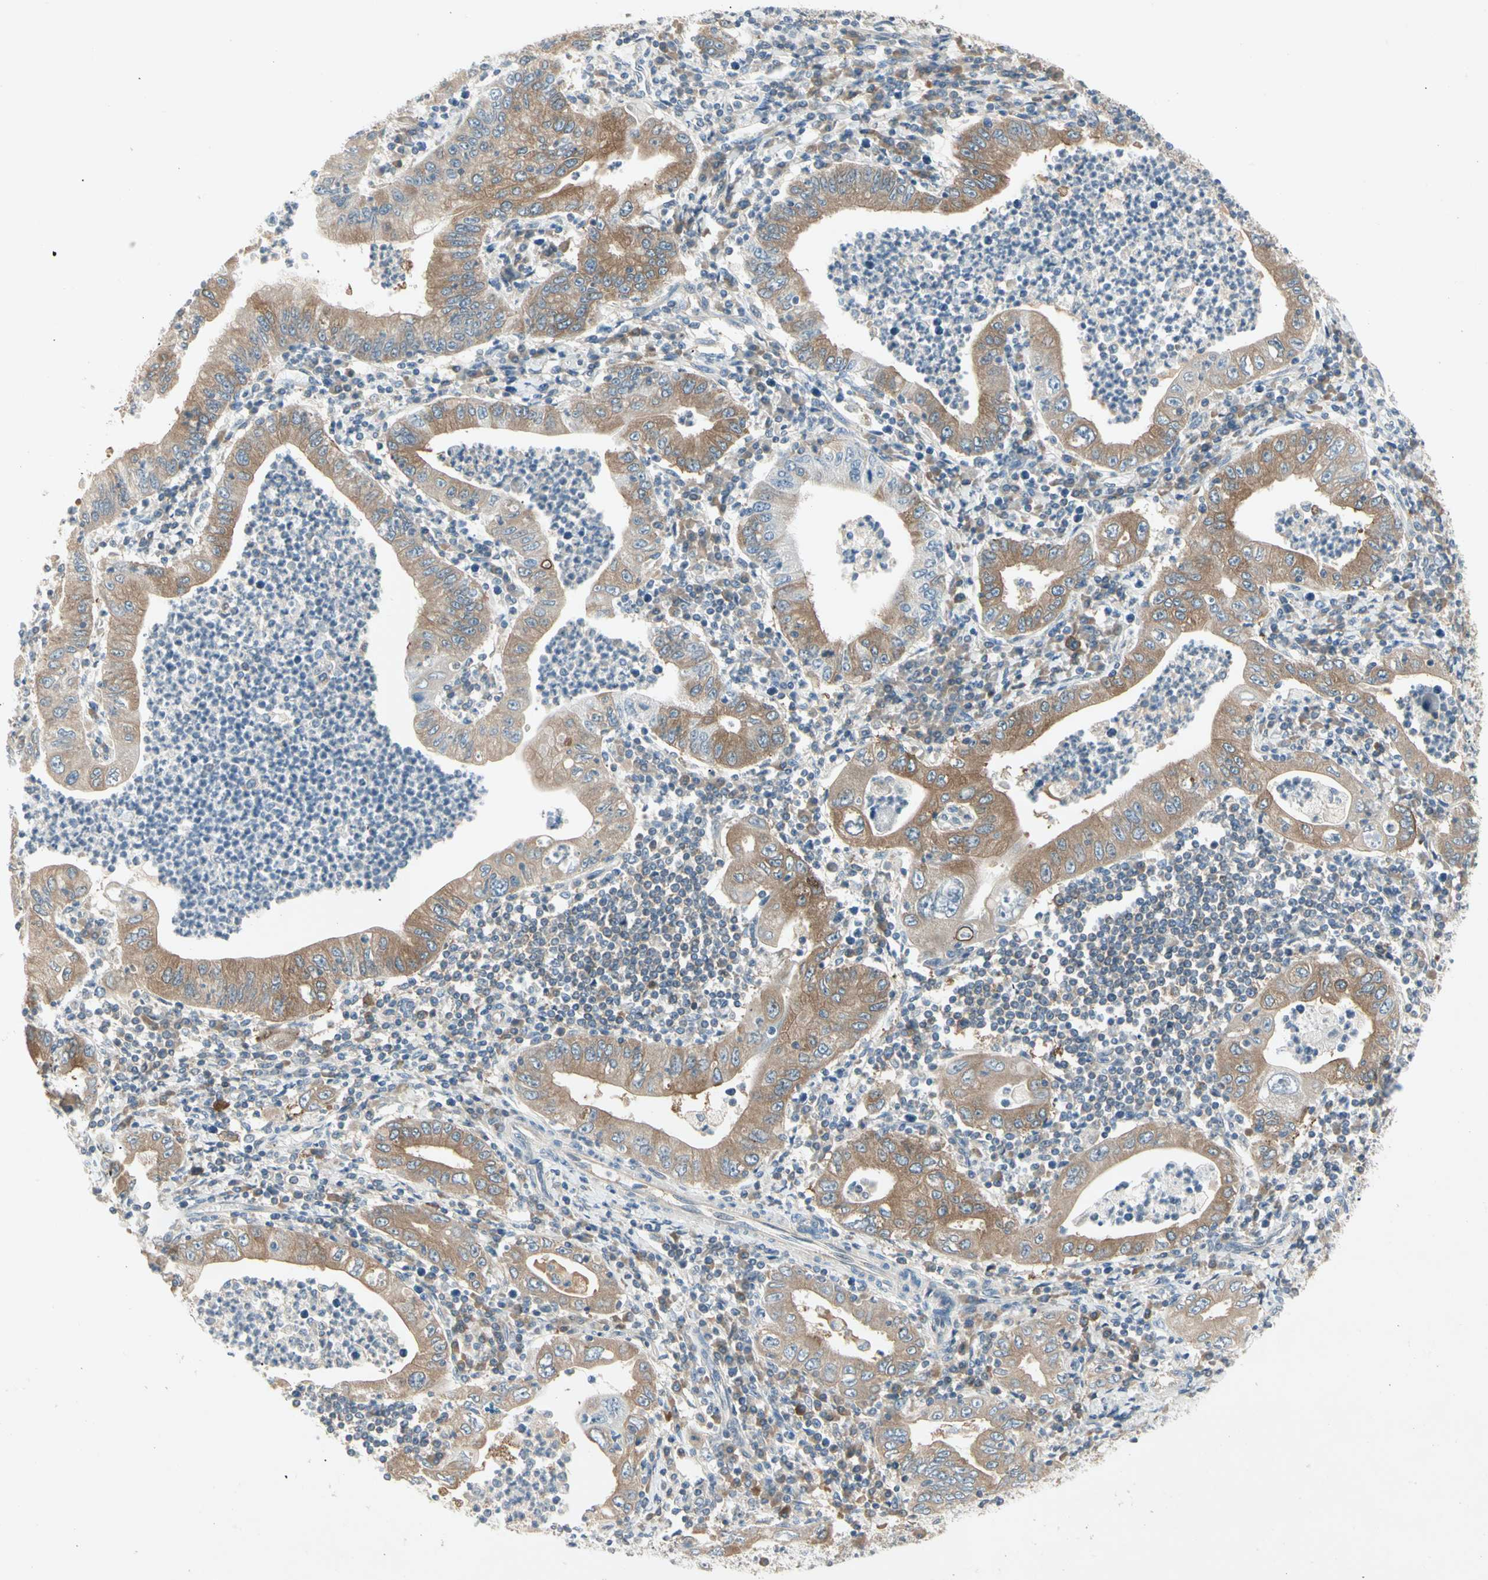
{"staining": {"intensity": "moderate", "quantity": ">75%", "location": "cytoplasmic/membranous"}, "tissue": "stomach cancer", "cell_type": "Tumor cells", "image_type": "cancer", "snomed": [{"axis": "morphology", "description": "Normal tissue, NOS"}, {"axis": "morphology", "description": "Adenocarcinoma, NOS"}, {"axis": "topography", "description": "Esophagus"}, {"axis": "topography", "description": "Stomach, upper"}, {"axis": "topography", "description": "Peripheral nerve tissue"}], "caption": "Immunohistochemical staining of stomach adenocarcinoma demonstrates medium levels of moderate cytoplasmic/membranous protein staining in about >75% of tumor cells. The staining was performed using DAB (3,3'-diaminobenzidine) to visualize the protein expression in brown, while the nuclei were stained in blue with hematoxylin (Magnification: 20x).", "gene": "IL1R1", "patient": {"sex": "male", "age": 62}}